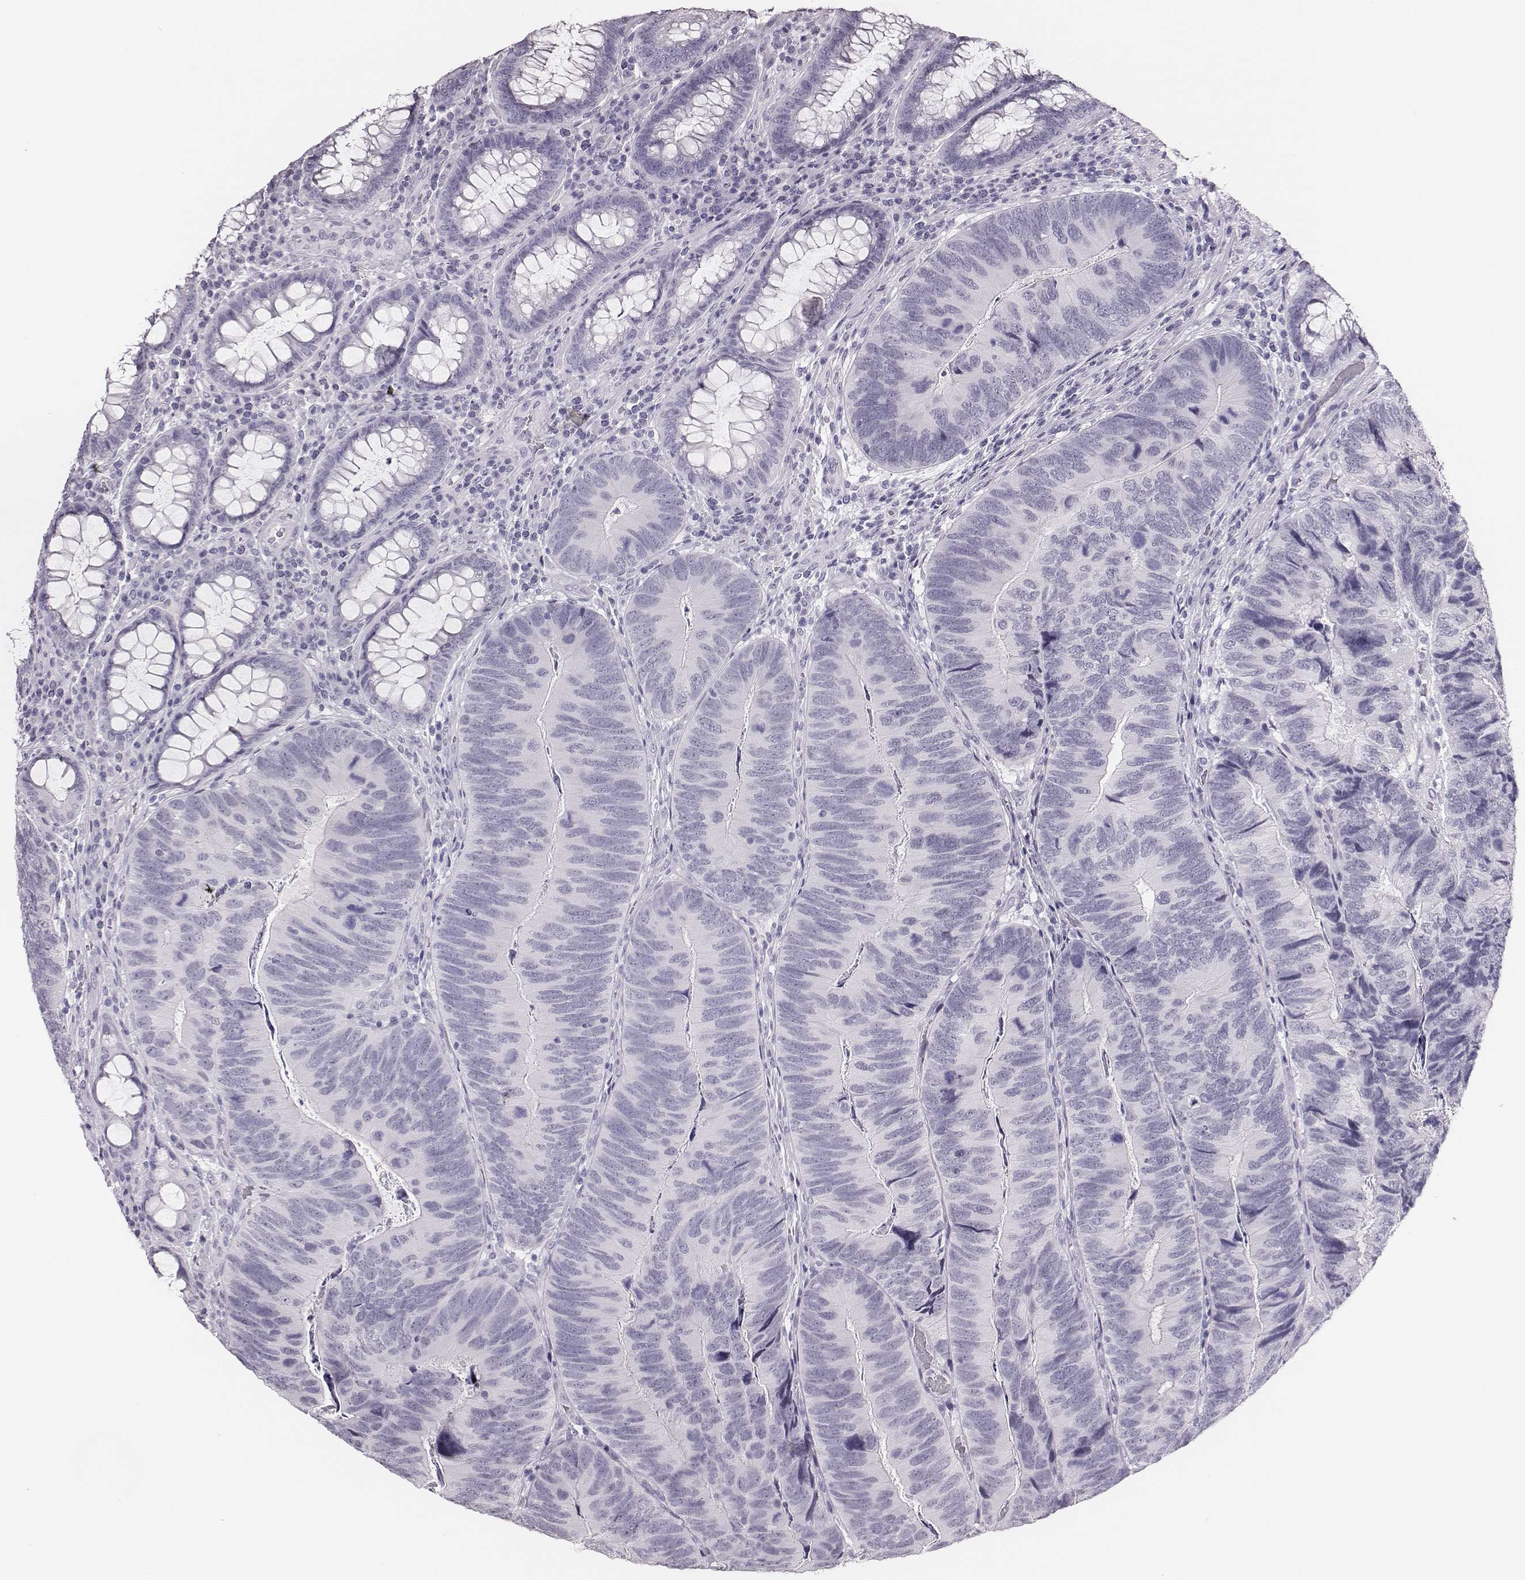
{"staining": {"intensity": "negative", "quantity": "none", "location": "none"}, "tissue": "colorectal cancer", "cell_type": "Tumor cells", "image_type": "cancer", "snomed": [{"axis": "morphology", "description": "Adenocarcinoma, NOS"}, {"axis": "topography", "description": "Colon"}], "caption": "Colorectal cancer (adenocarcinoma) was stained to show a protein in brown. There is no significant staining in tumor cells.", "gene": "H1-6", "patient": {"sex": "female", "age": 67}}